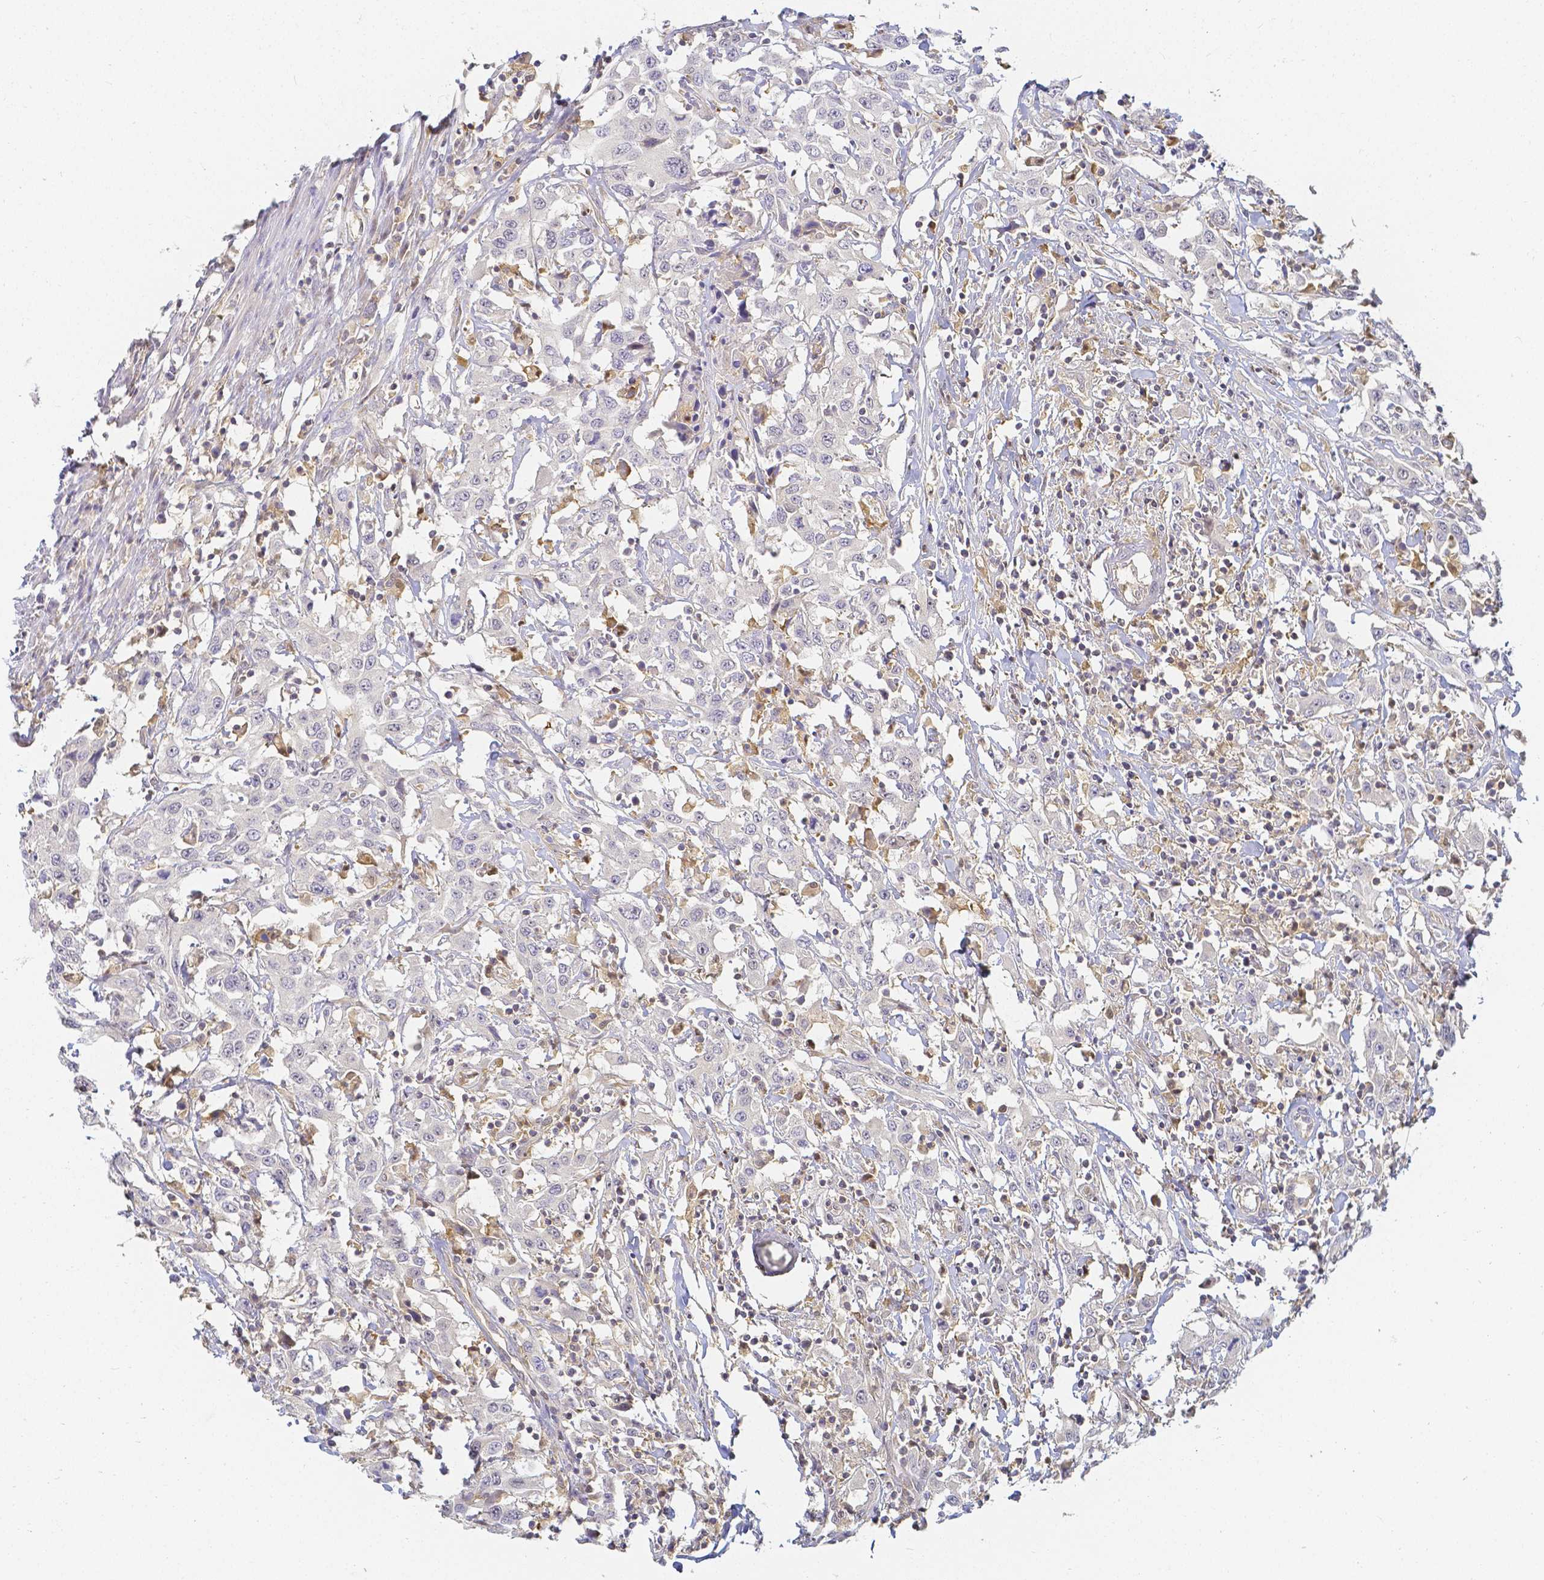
{"staining": {"intensity": "negative", "quantity": "none", "location": "none"}, "tissue": "urothelial cancer", "cell_type": "Tumor cells", "image_type": "cancer", "snomed": [{"axis": "morphology", "description": "Urothelial carcinoma, High grade"}, {"axis": "topography", "description": "Urinary bladder"}], "caption": "Protein analysis of urothelial cancer shows no significant expression in tumor cells. (DAB (3,3'-diaminobenzidine) IHC visualized using brightfield microscopy, high magnification).", "gene": "KCNH1", "patient": {"sex": "male", "age": 61}}